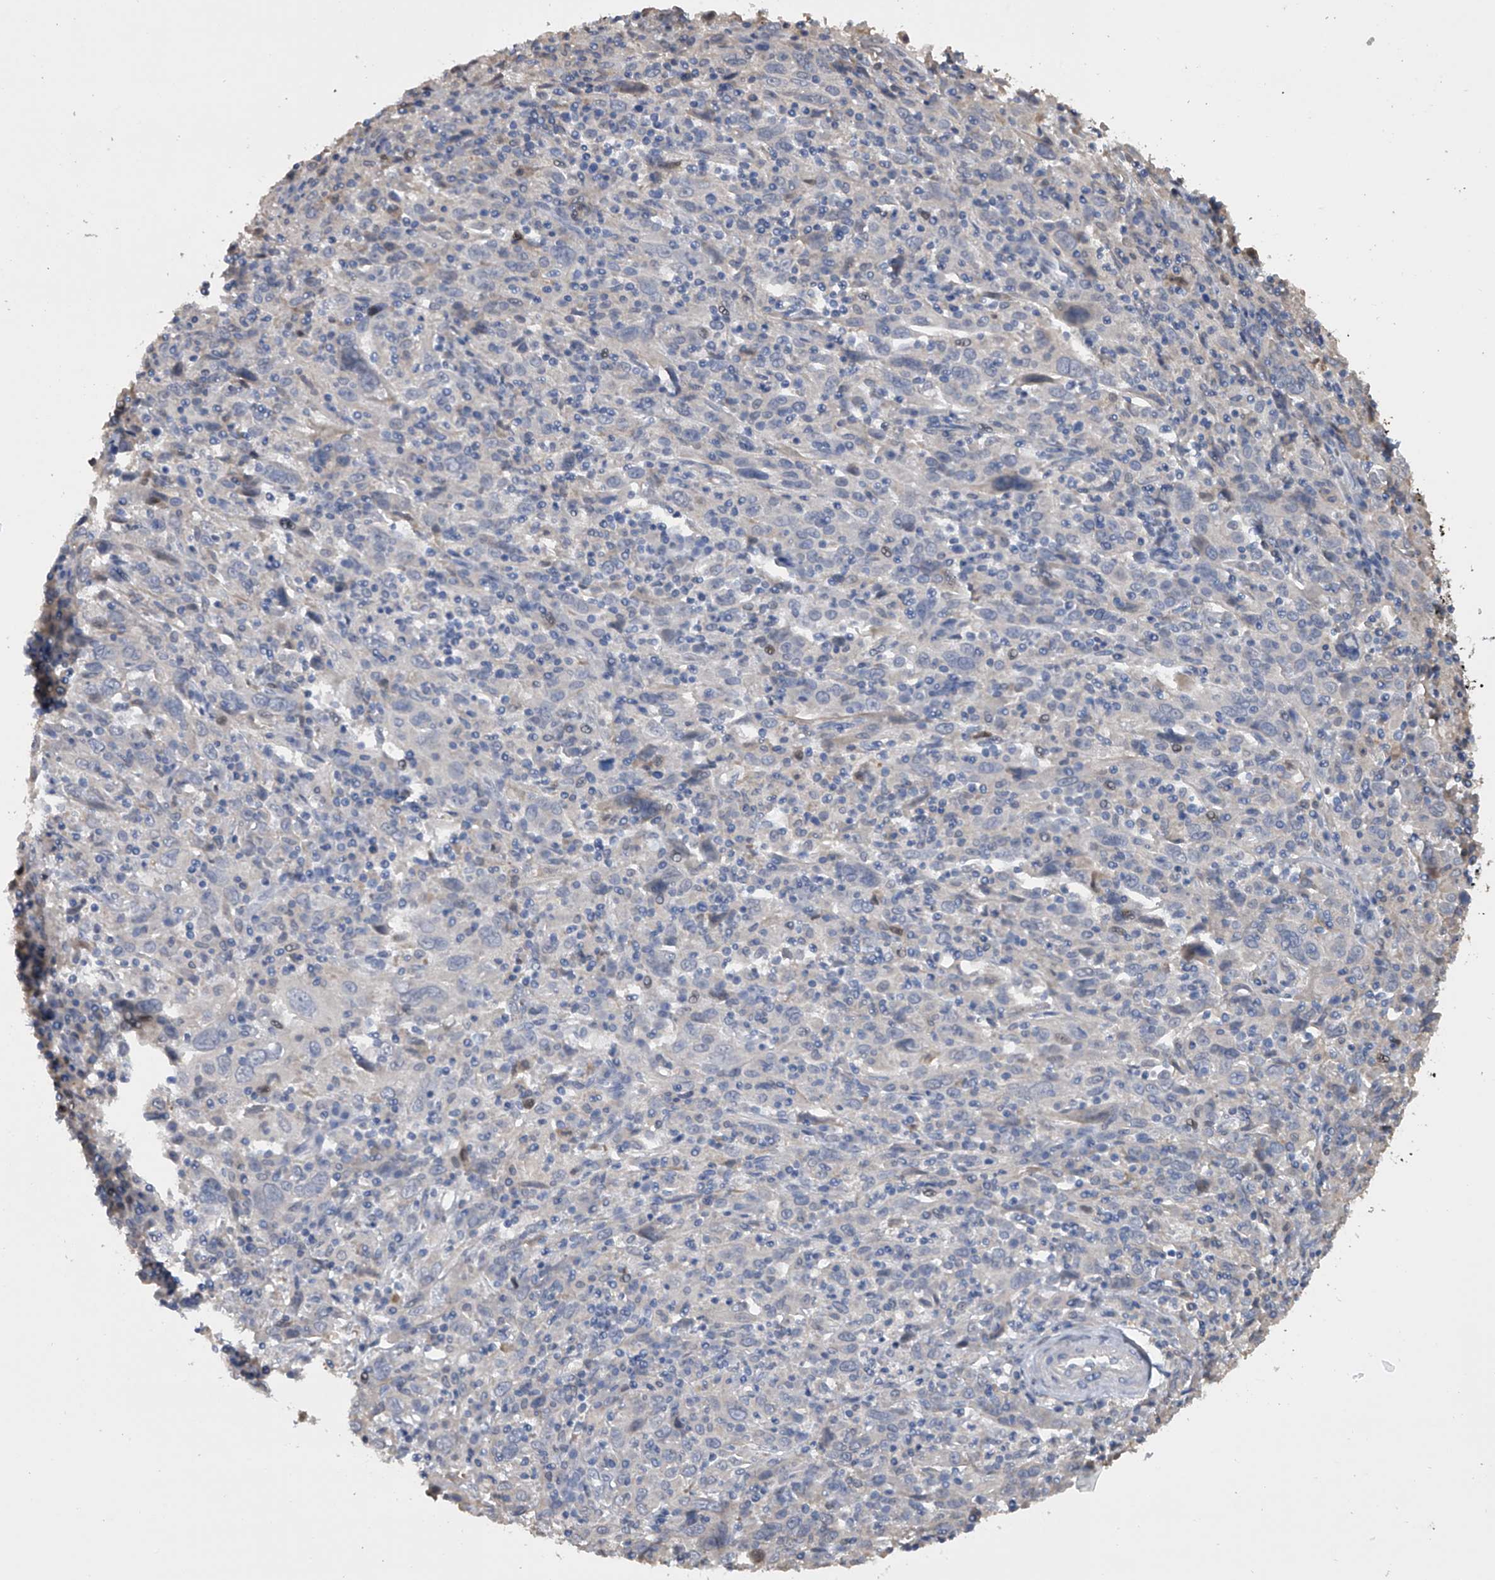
{"staining": {"intensity": "negative", "quantity": "none", "location": "none"}, "tissue": "cervical cancer", "cell_type": "Tumor cells", "image_type": "cancer", "snomed": [{"axis": "morphology", "description": "Squamous cell carcinoma, NOS"}, {"axis": "topography", "description": "Cervix"}], "caption": "The immunohistochemistry photomicrograph has no significant expression in tumor cells of cervical cancer (squamous cell carcinoma) tissue.", "gene": "DOCK9", "patient": {"sex": "female", "age": 46}}